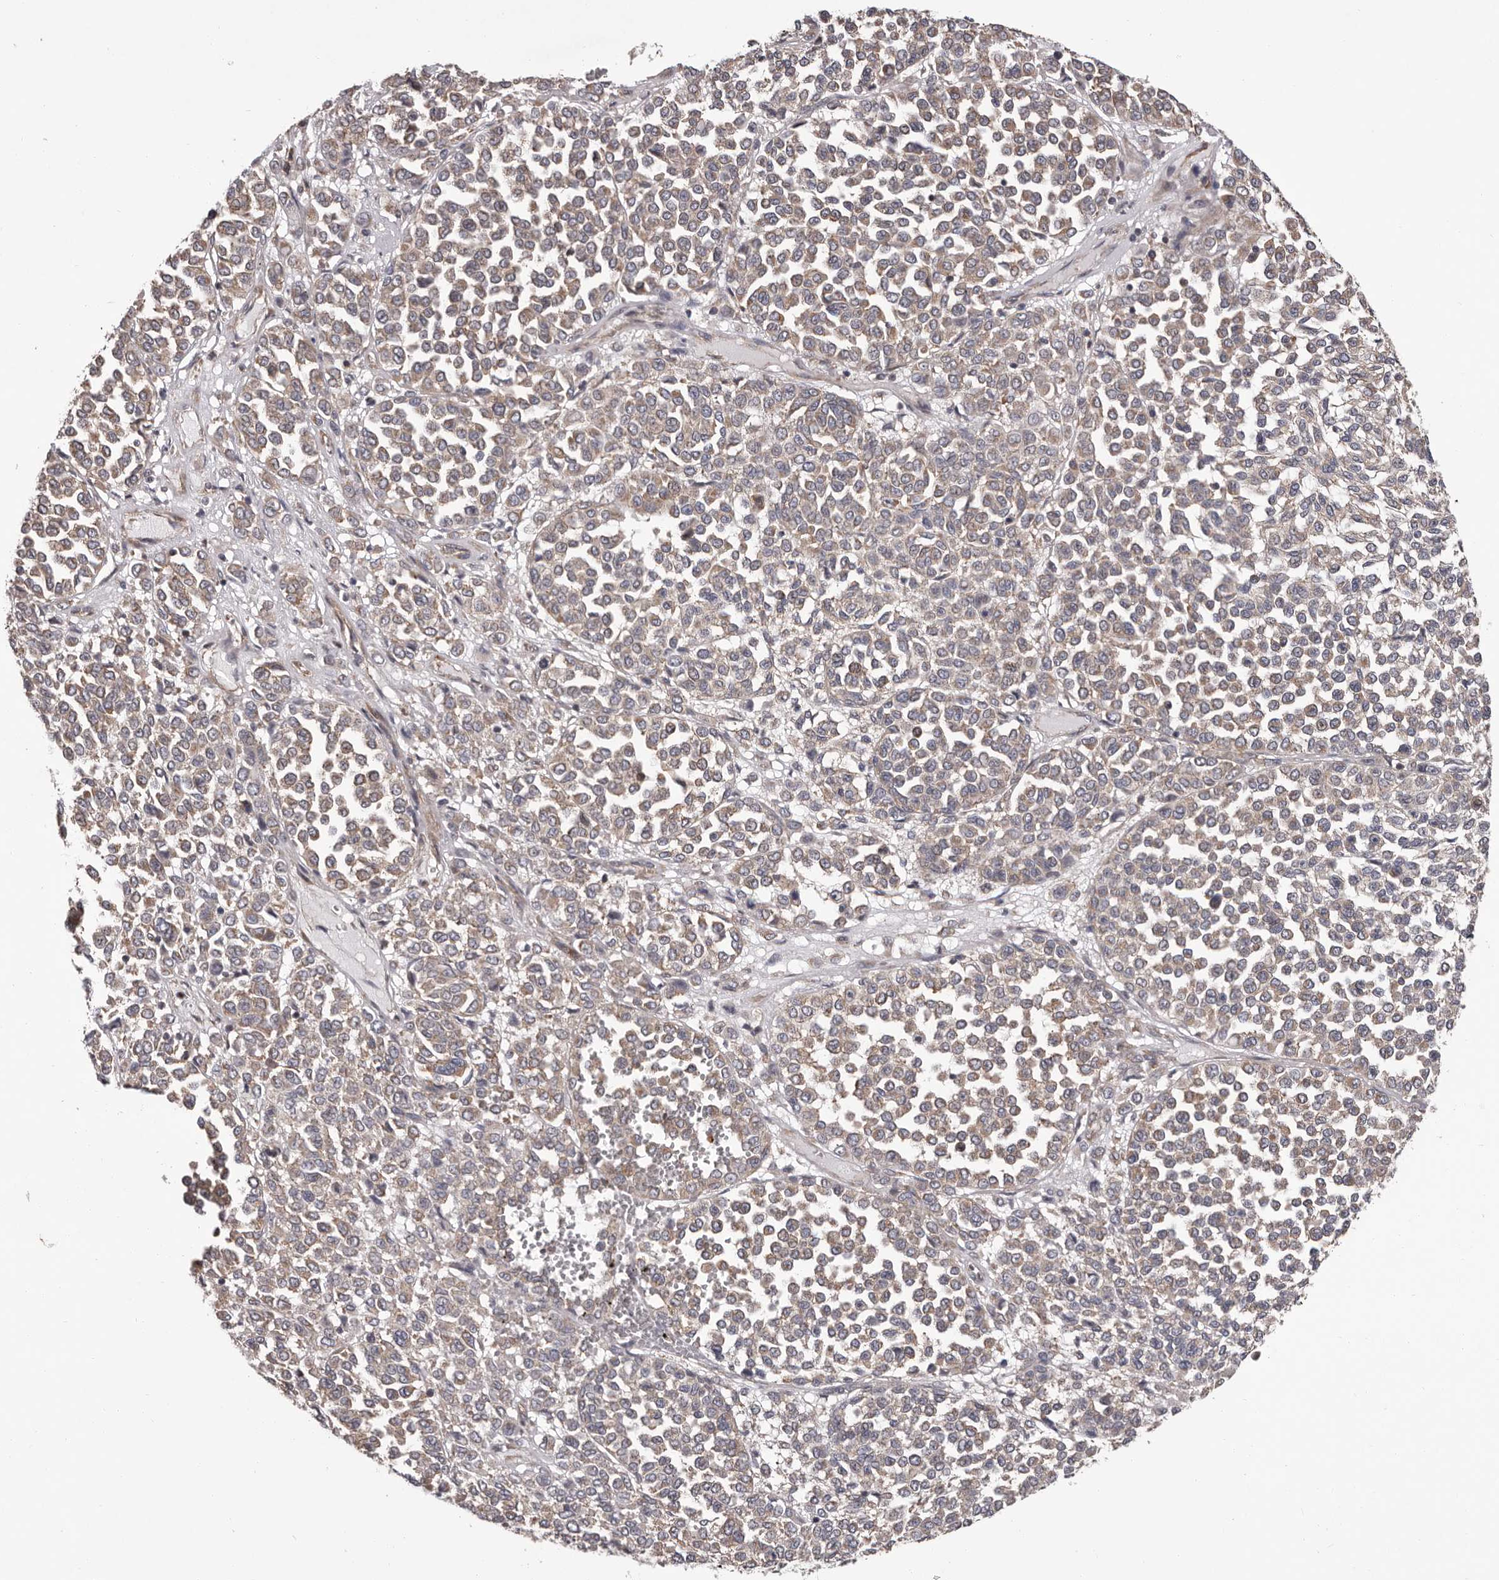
{"staining": {"intensity": "weak", "quantity": ">75%", "location": "cytoplasmic/membranous"}, "tissue": "melanoma", "cell_type": "Tumor cells", "image_type": "cancer", "snomed": [{"axis": "morphology", "description": "Malignant melanoma, Metastatic site"}, {"axis": "topography", "description": "Pancreas"}], "caption": "A photomicrograph of human malignant melanoma (metastatic site) stained for a protein demonstrates weak cytoplasmic/membranous brown staining in tumor cells.", "gene": "VPS37A", "patient": {"sex": "female", "age": 30}}